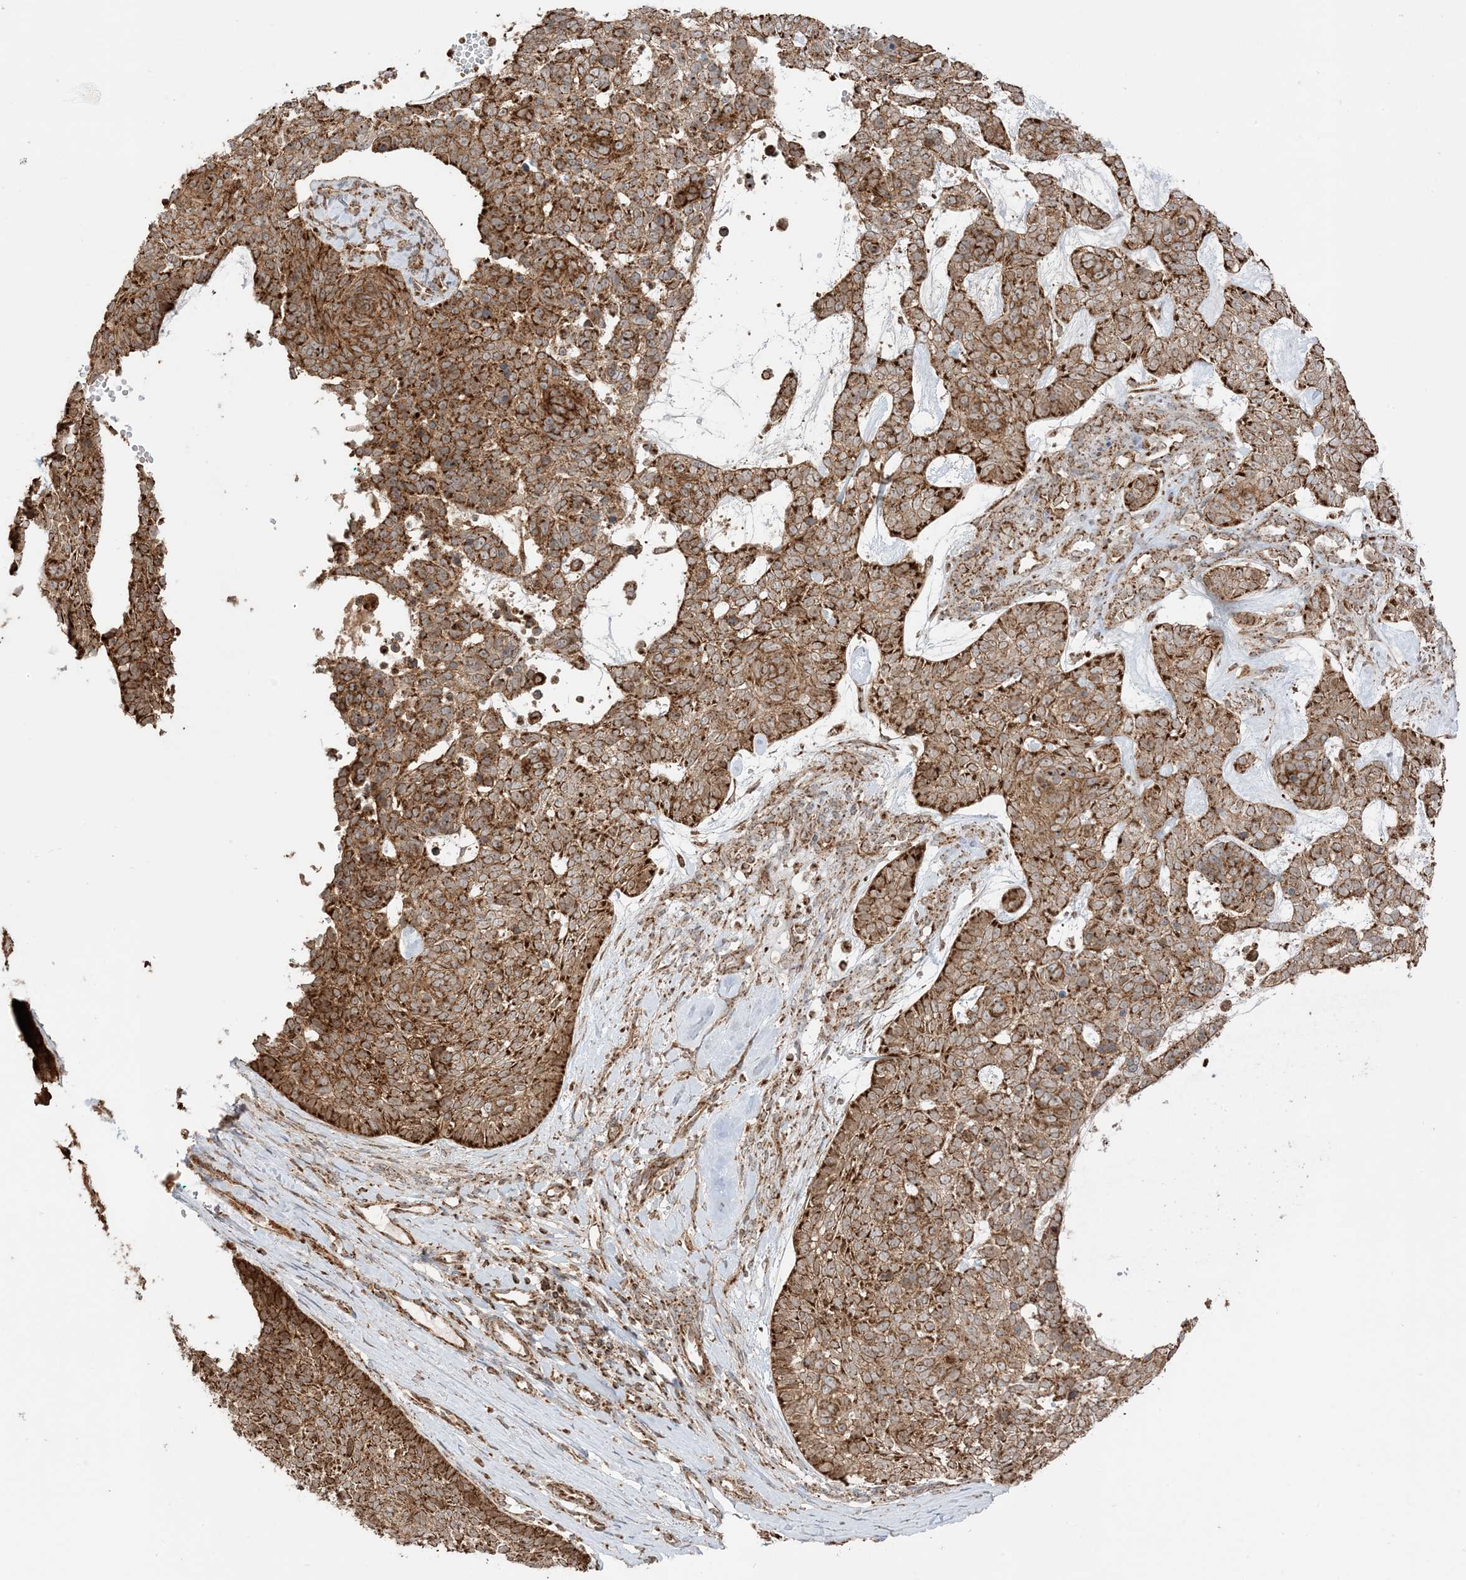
{"staining": {"intensity": "strong", "quantity": ">75%", "location": "cytoplasmic/membranous"}, "tissue": "skin cancer", "cell_type": "Tumor cells", "image_type": "cancer", "snomed": [{"axis": "morphology", "description": "Basal cell carcinoma"}, {"axis": "topography", "description": "Skin"}], "caption": "Skin cancer stained with a brown dye exhibits strong cytoplasmic/membranous positive expression in about >75% of tumor cells.", "gene": "N4BP3", "patient": {"sex": "female", "age": 81}}